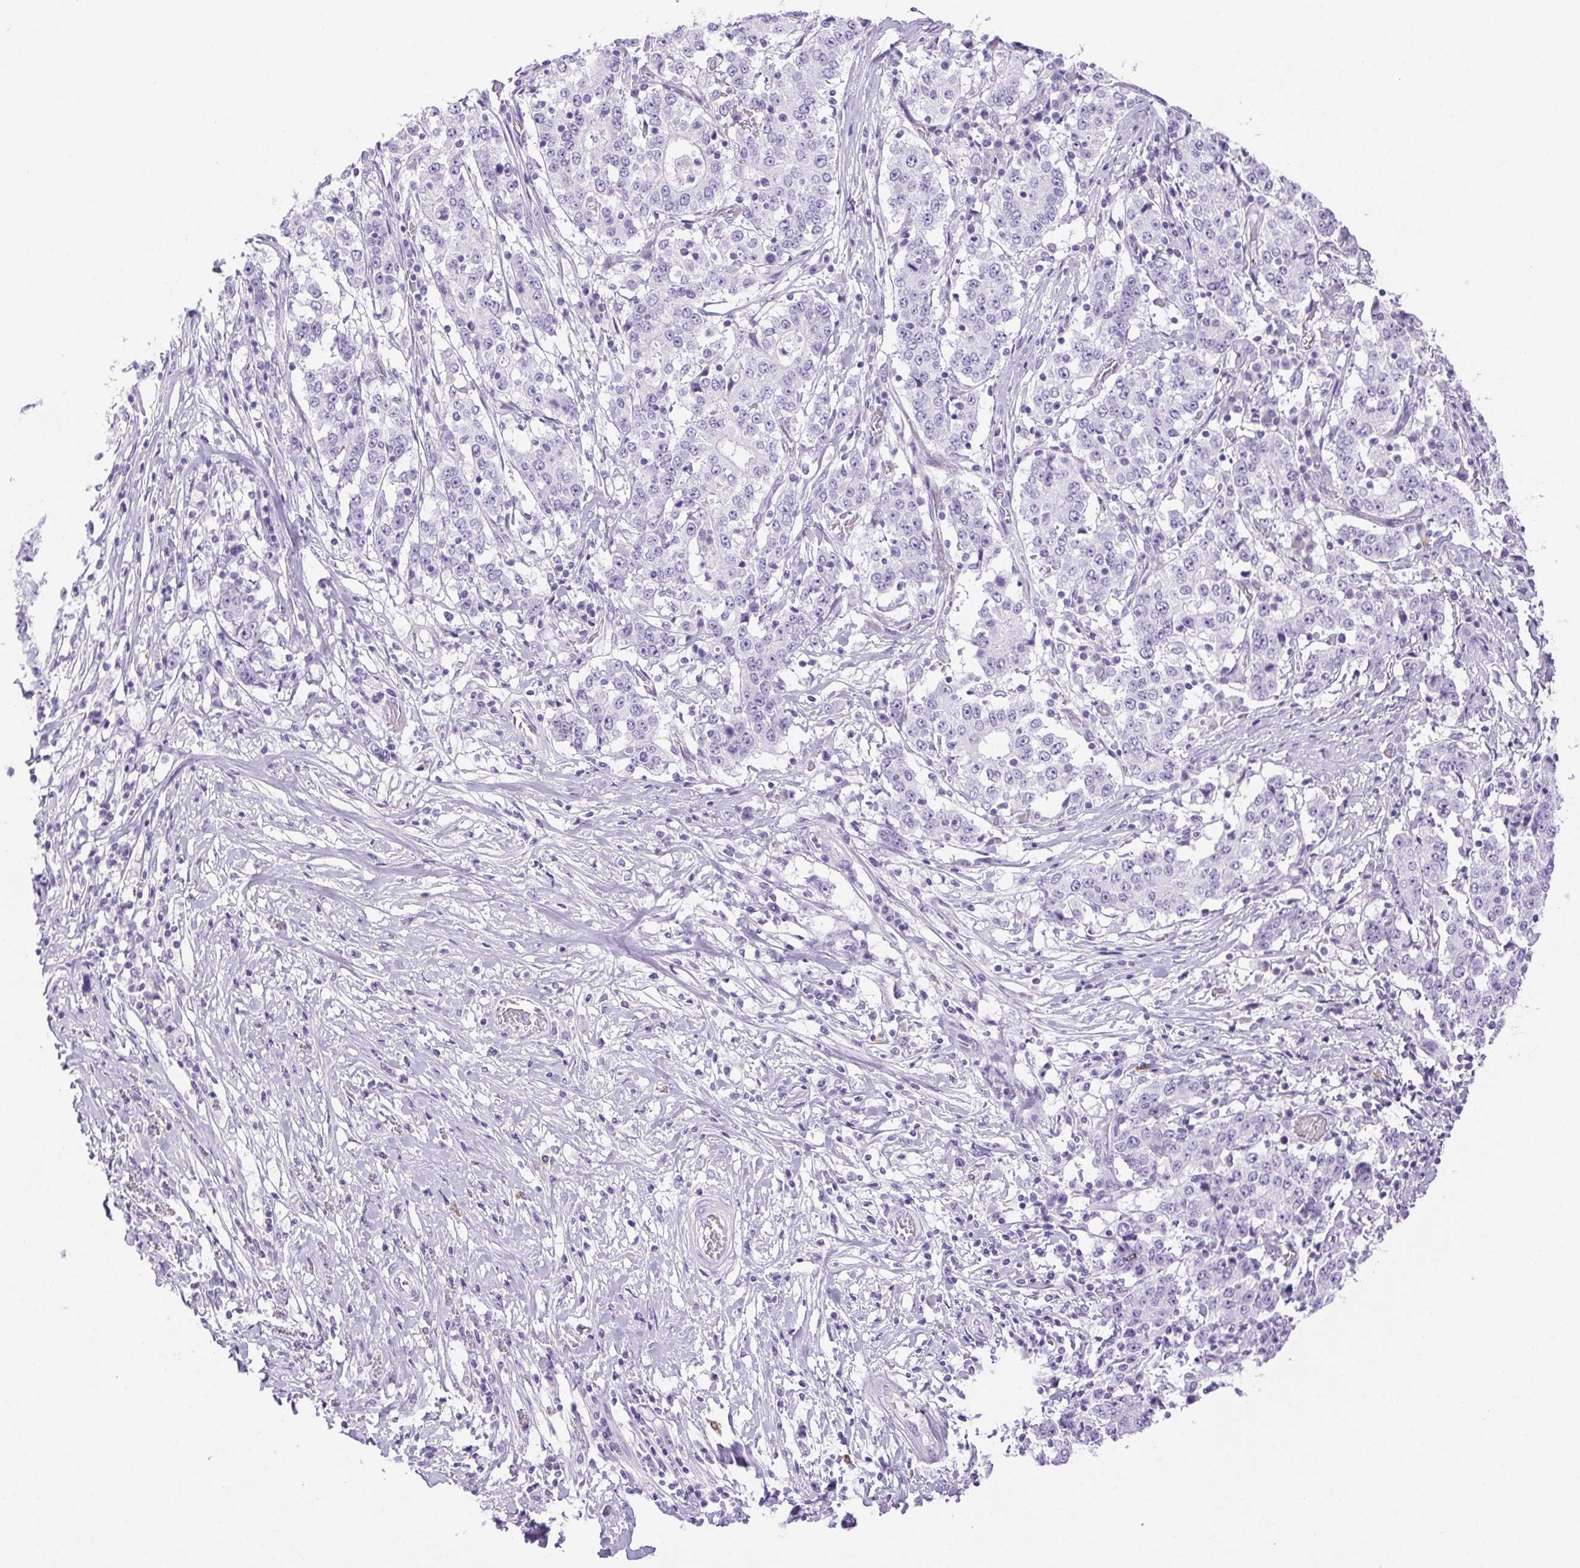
{"staining": {"intensity": "negative", "quantity": "none", "location": "none"}, "tissue": "stomach cancer", "cell_type": "Tumor cells", "image_type": "cancer", "snomed": [{"axis": "morphology", "description": "Adenocarcinoma, NOS"}, {"axis": "topography", "description": "Stomach"}], "caption": "The immunohistochemistry (IHC) image has no significant positivity in tumor cells of stomach cancer (adenocarcinoma) tissue.", "gene": "PAPPA2", "patient": {"sex": "male", "age": 59}}